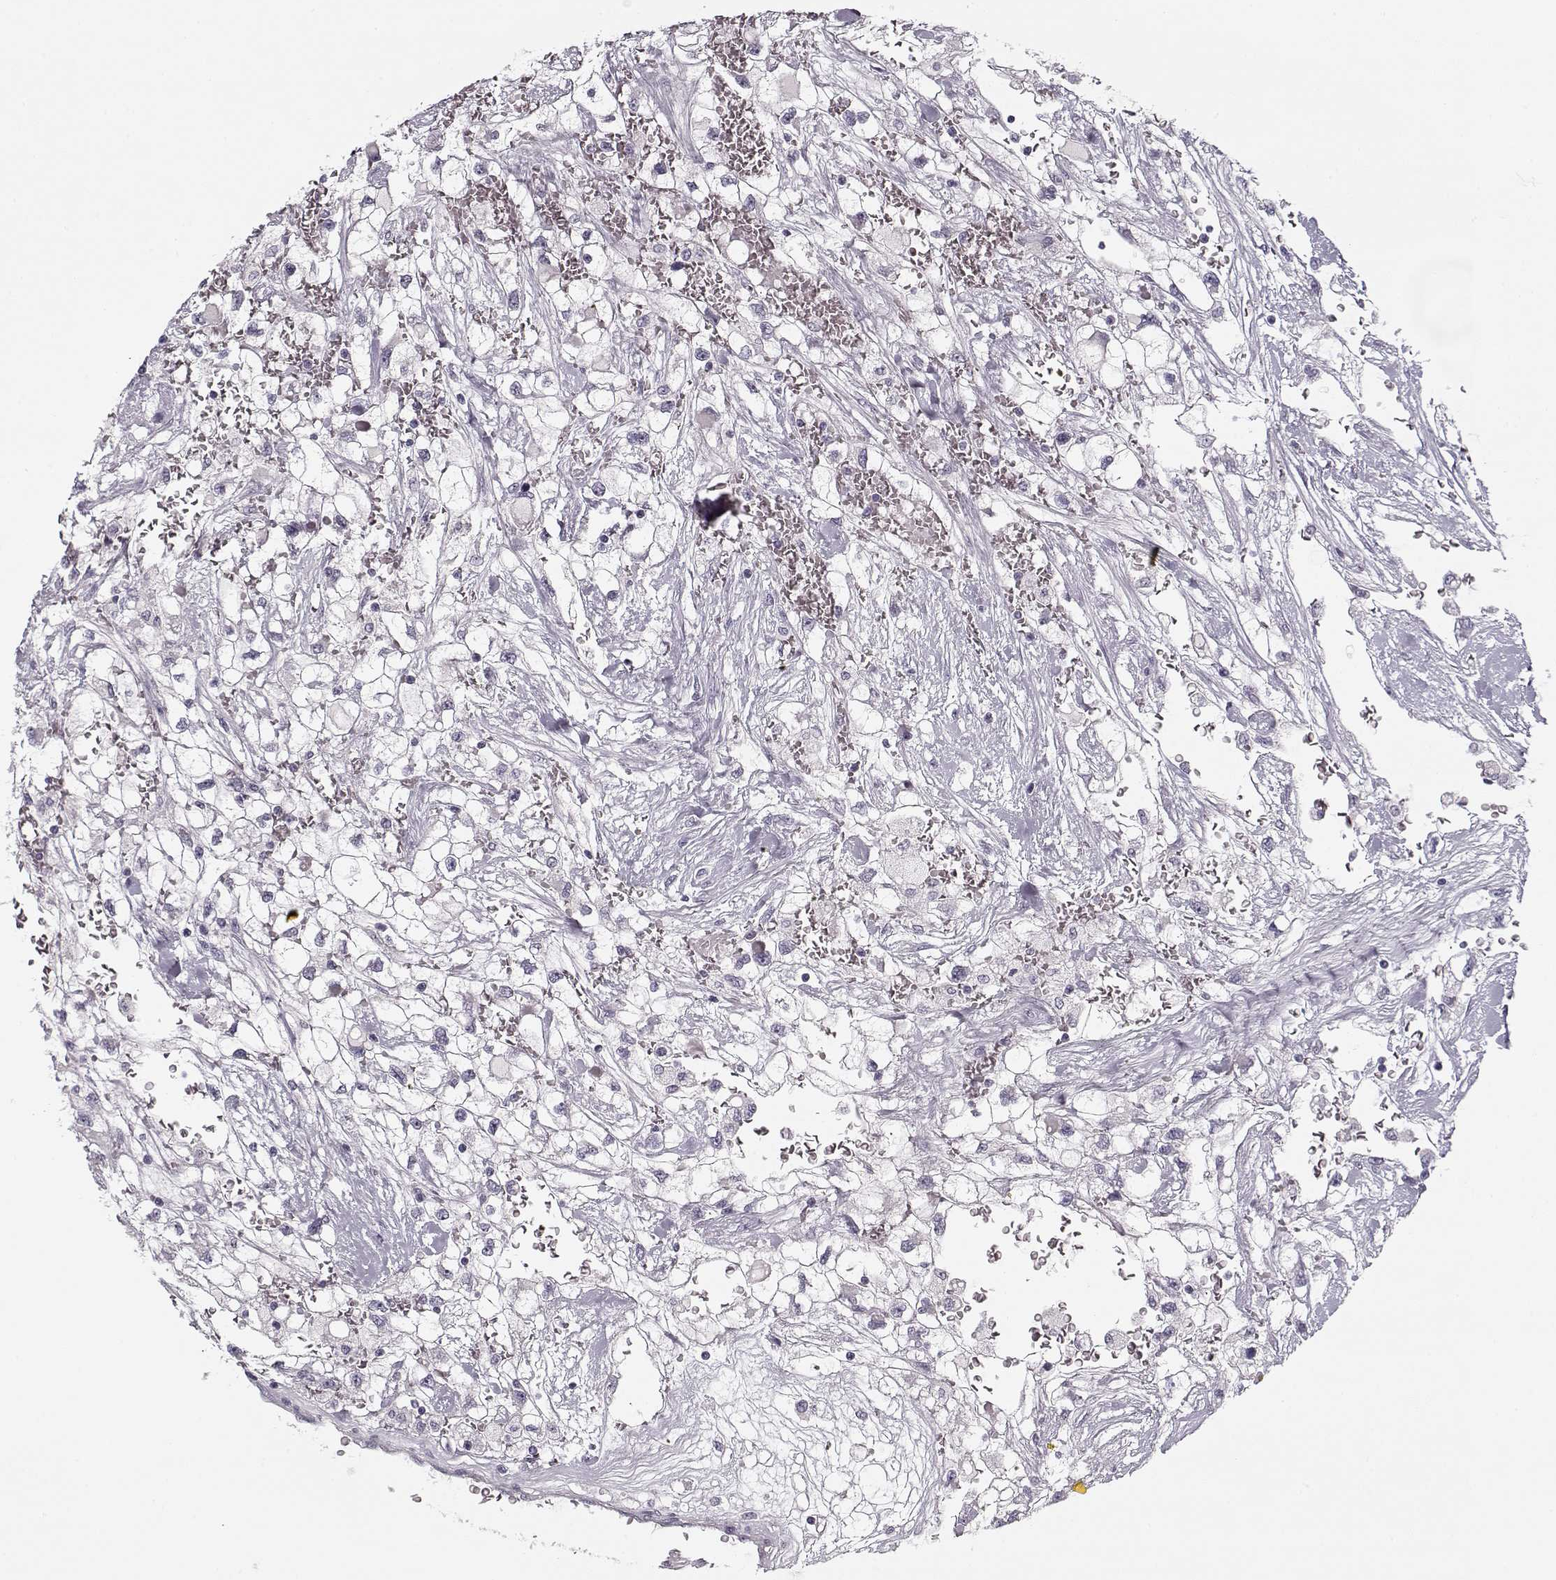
{"staining": {"intensity": "negative", "quantity": "none", "location": "none"}, "tissue": "renal cancer", "cell_type": "Tumor cells", "image_type": "cancer", "snomed": [{"axis": "morphology", "description": "Adenocarcinoma, NOS"}, {"axis": "topography", "description": "Kidney"}], "caption": "Immunohistochemistry histopathology image of neoplastic tissue: human adenocarcinoma (renal) stained with DAB (3,3'-diaminobenzidine) demonstrates no significant protein expression in tumor cells. The staining was performed using DAB (3,3'-diaminobenzidine) to visualize the protein expression in brown, while the nuclei were stained in blue with hematoxylin (Magnification: 20x).", "gene": "PNMT", "patient": {"sex": "male", "age": 59}}